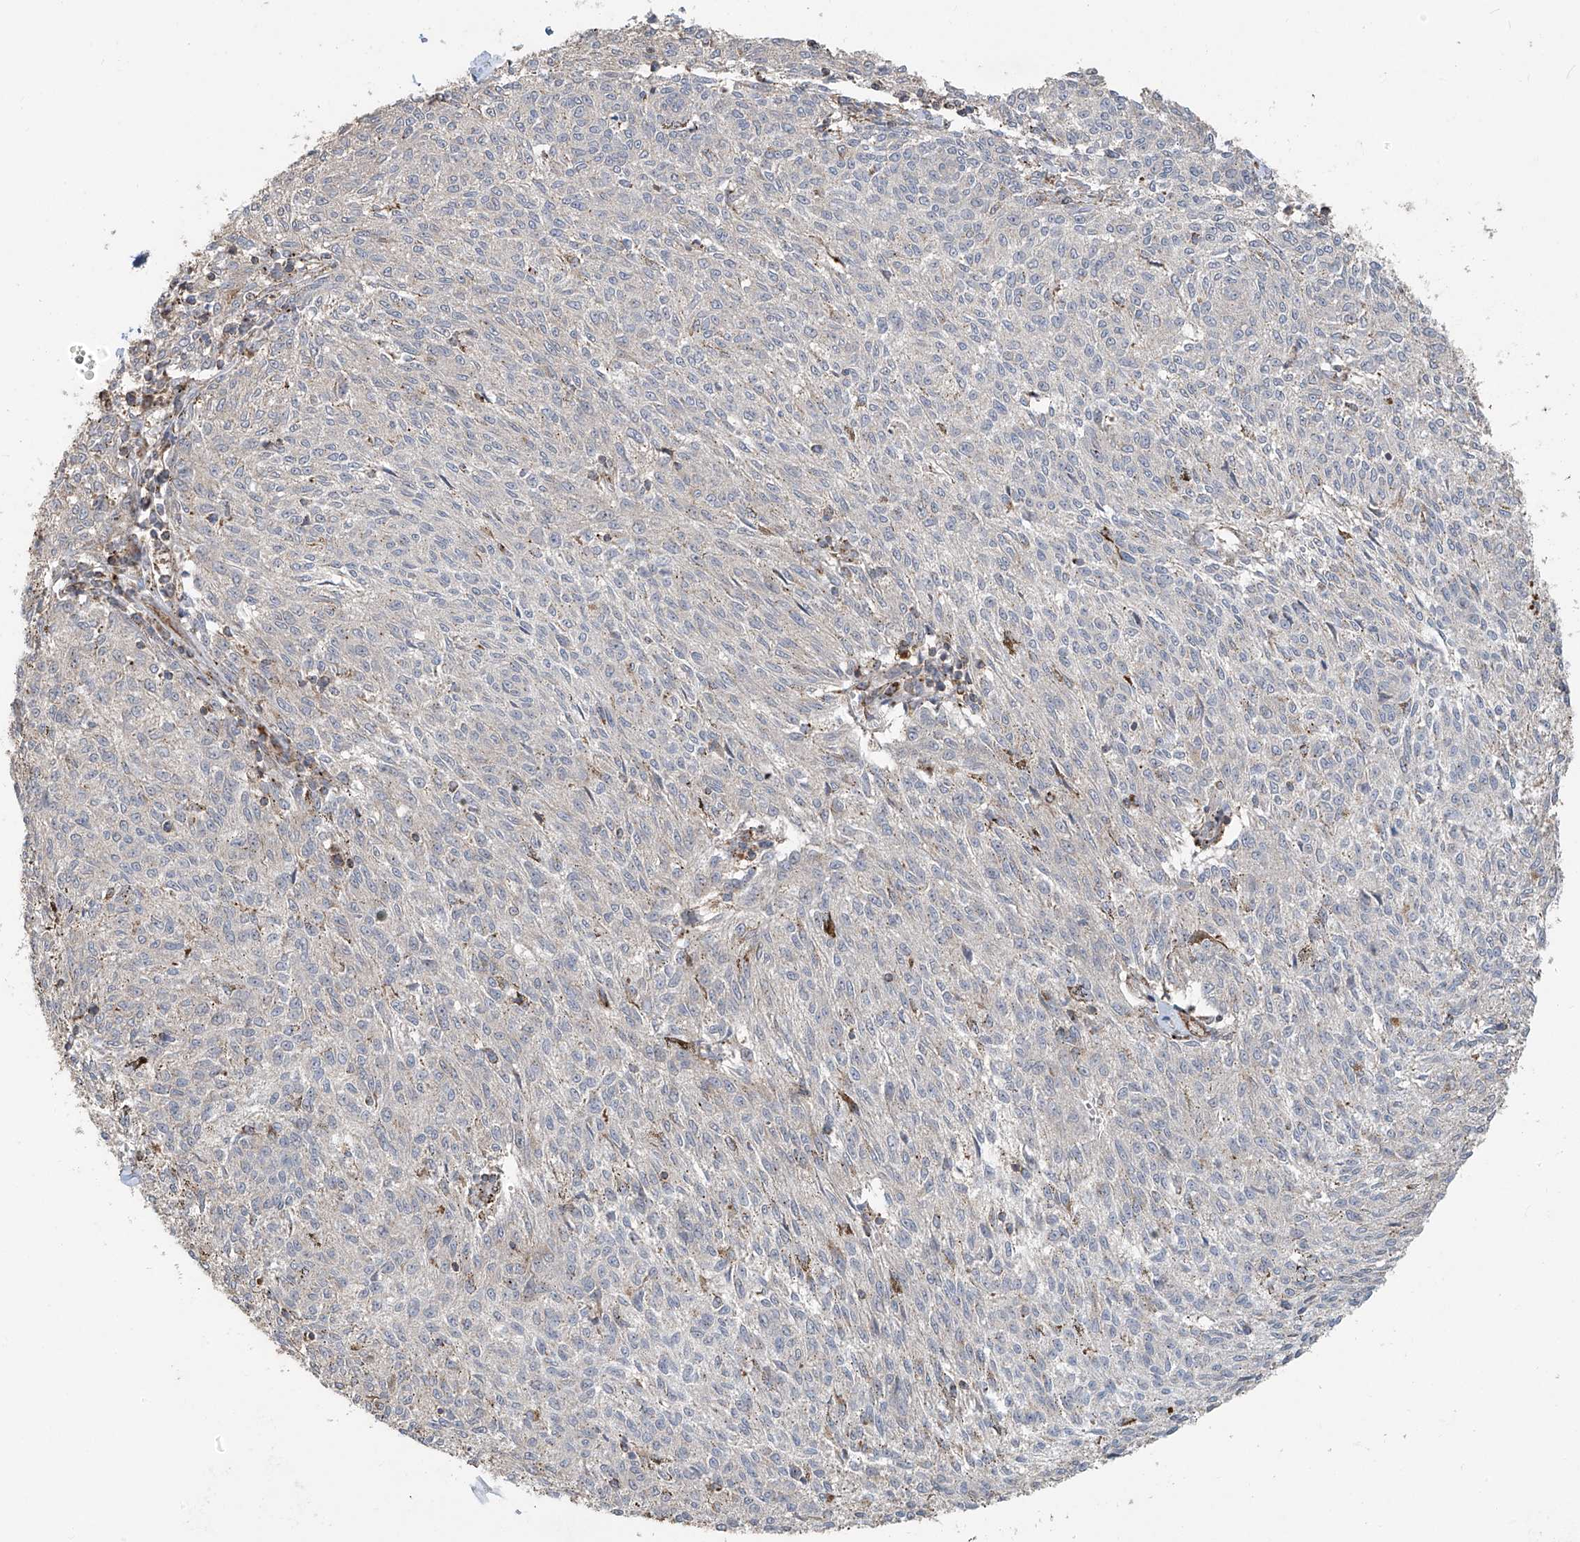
{"staining": {"intensity": "negative", "quantity": "none", "location": "none"}, "tissue": "melanoma", "cell_type": "Tumor cells", "image_type": "cancer", "snomed": [{"axis": "morphology", "description": "Malignant melanoma, NOS"}, {"axis": "topography", "description": "Skin"}], "caption": "Tumor cells are negative for brown protein staining in malignant melanoma.", "gene": "UQCC1", "patient": {"sex": "female", "age": 72}}